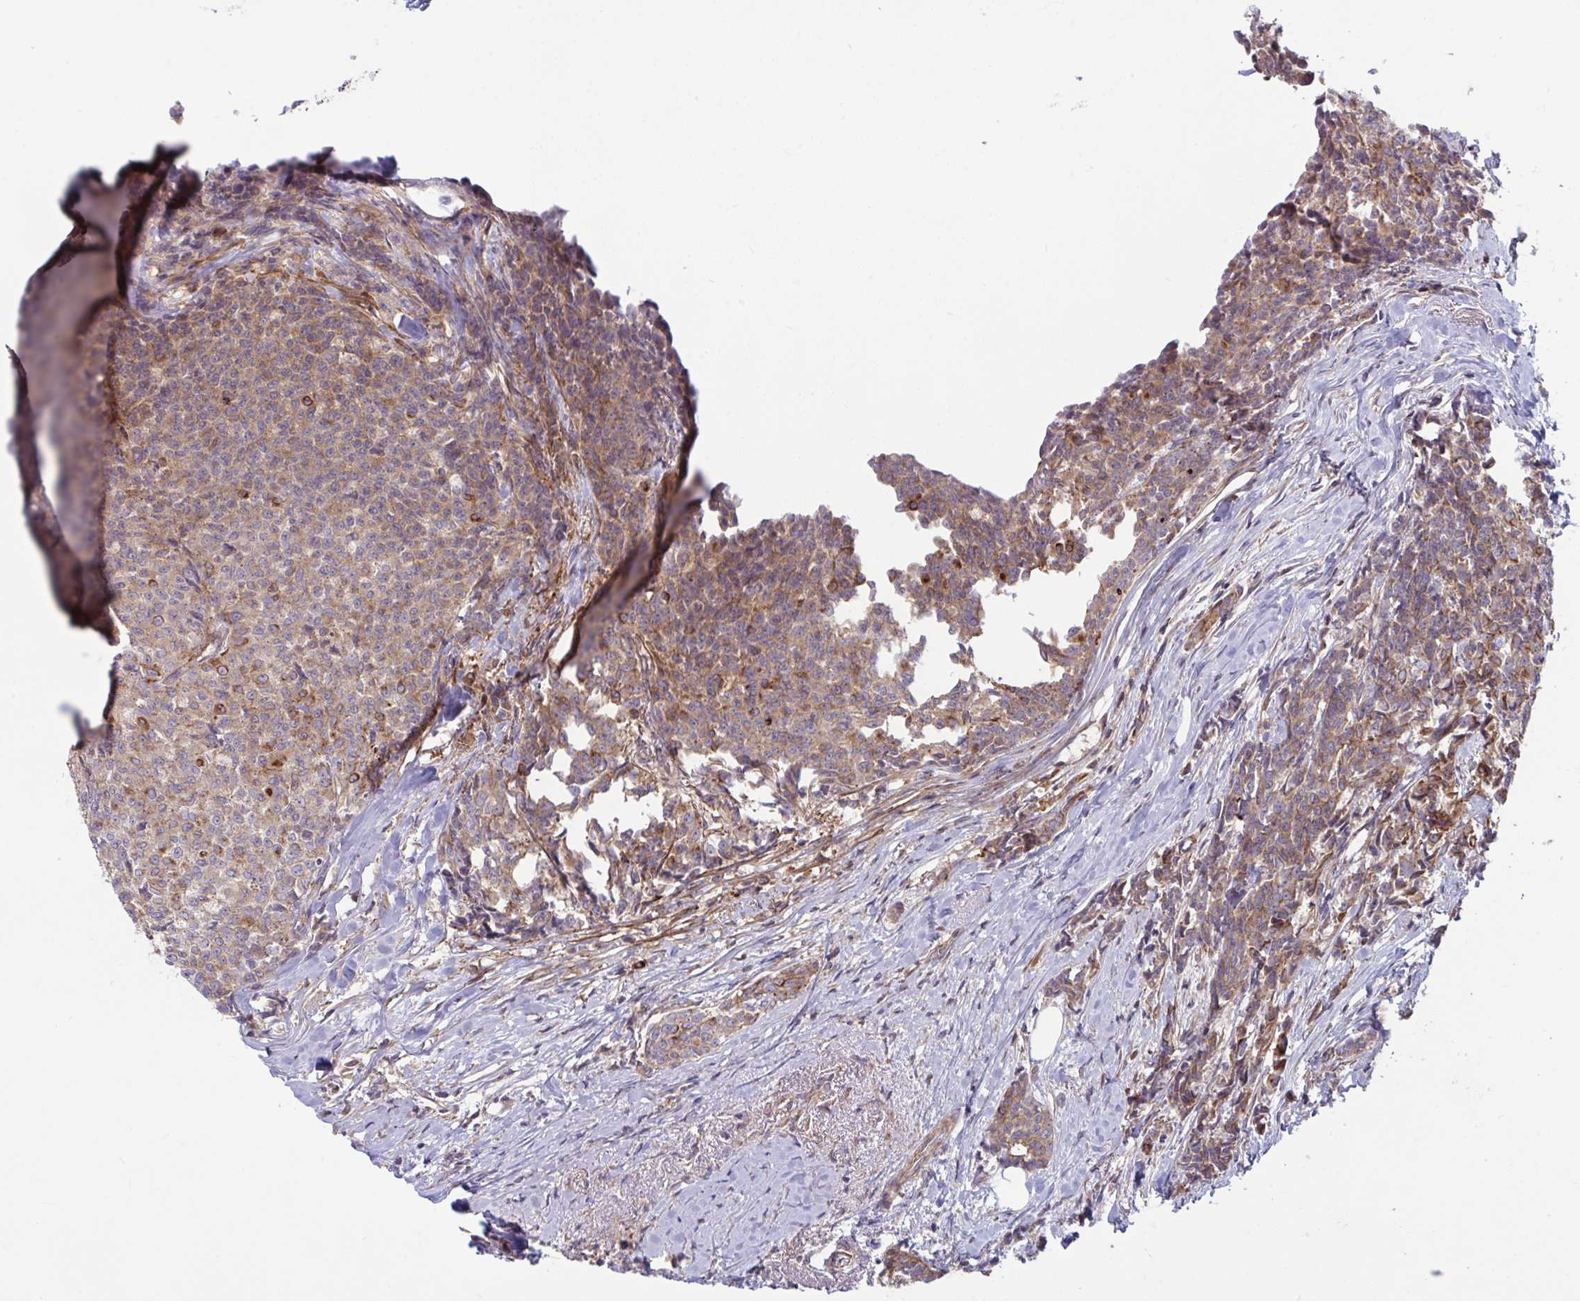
{"staining": {"intensity": "weak", "quantity": ">75%", "location": "cytoplasmic/membranous"}, "tissue": "breast cancer", "cell_type": "Tumor cells", "image_type": "cancer", "snomed": [{"axis": "morphology", "description": "Duct carcinoma"}, {"axis": "topography", "description": "Breast"}], "caption": "Breast invasive ductal carcinoma tissue demonstrates weak cytoplasmic/membranous expression in approximately >75% of tumor cells", "gene": "TANK", "patient": {"sex": "female", "age": 91}}